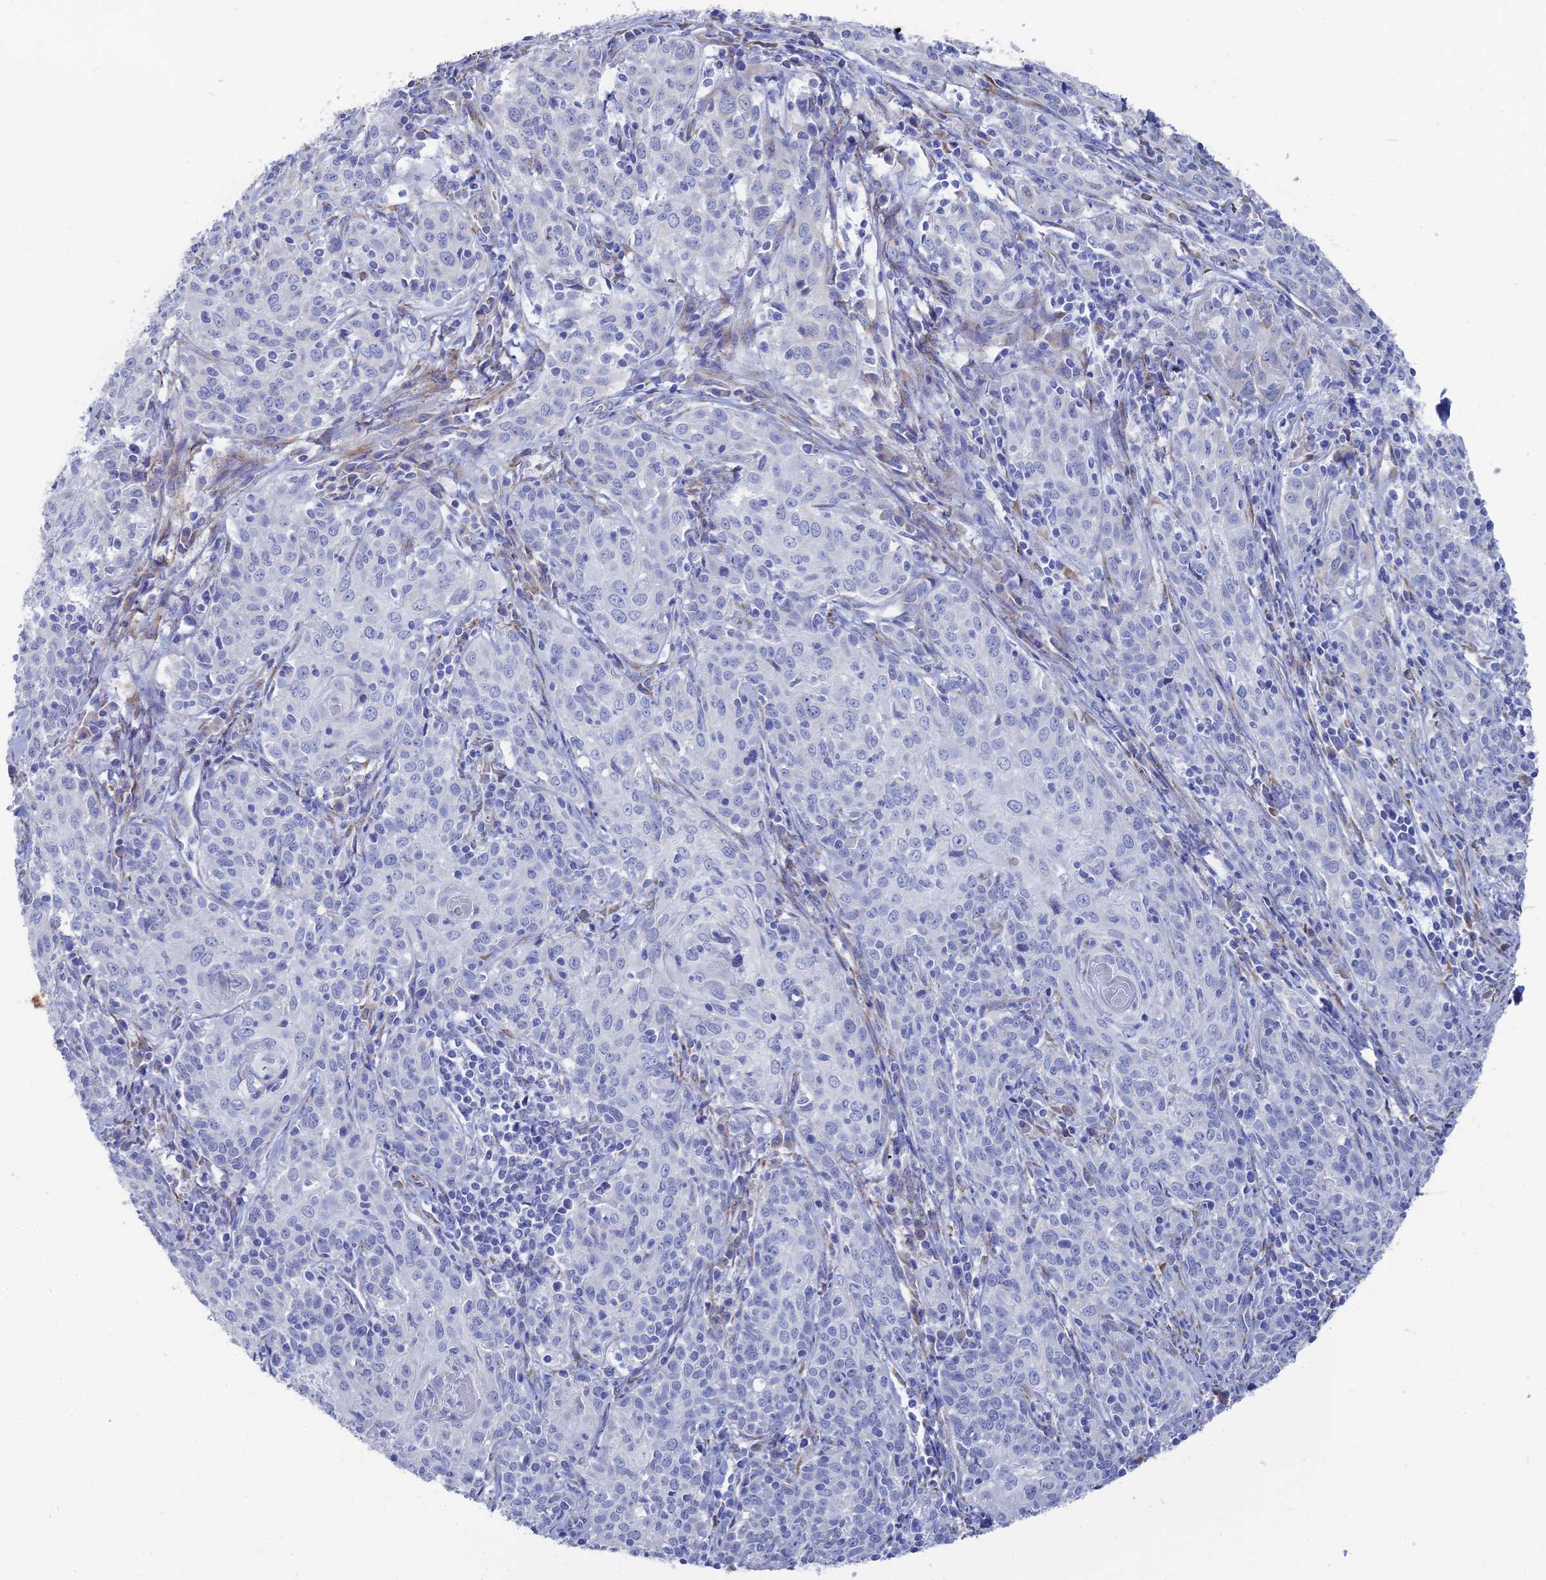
{"staining": {"intensity": "negative", "quantity": "none", "location": "none"}, "tissue": "cervical cancer", "cell_type": "Tumor cells", "image_type": "cancer", "snomed": [{"axis": "morphology", "description": "Squamous cell carcinoma, NOS"}, {"axis": "topography", "description": "Cervix"}], "caption": "Tumor cells show no significant staining in squamous cell carcinoma (cervical).", "gene": "TNNT3", "patient": {"sex": "female", "age": 57}}